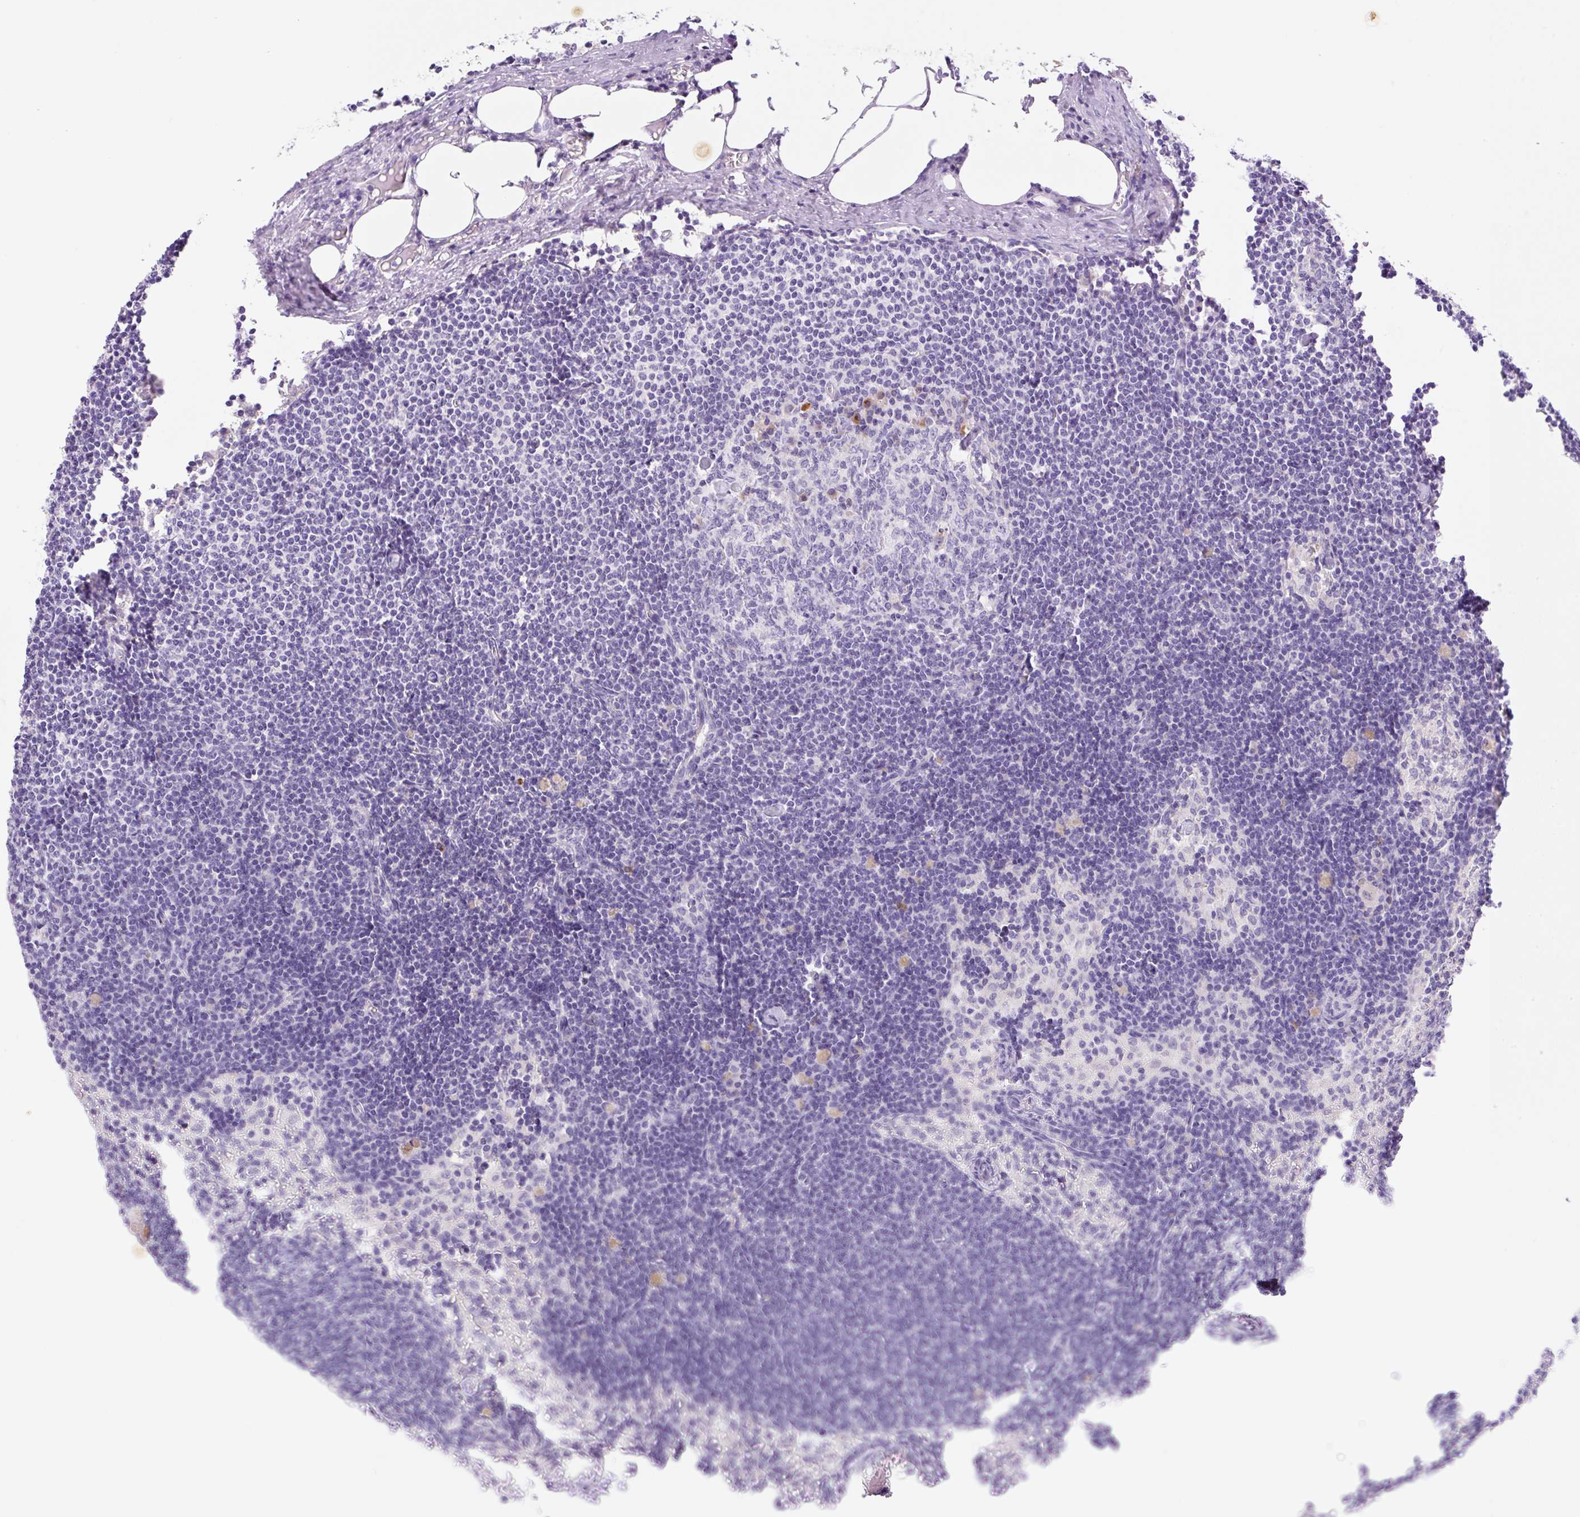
{"staining": {"intensity": "negative", "quantity": "none", "location": "none"}, "tissue": "lymph node", "cell_type": "Germinal center cells", "image_type": "normal", "snomed": [{"axis": "morphology", "description": "Normal tissue, NOS"}, {"axis": "topography", "description": "Lymph node"}], "caption": "DAB (3,3'-diaminobenzidine) immunohistochemical staining of benign lymph node displays no significant positivity in germinal center cells. The staining is performed using DAB brown chromogen with nuclei counter-stained in using hematoxylin.", "gene": "DENND5A", "patient": {"sex": "male", "age": 49}}